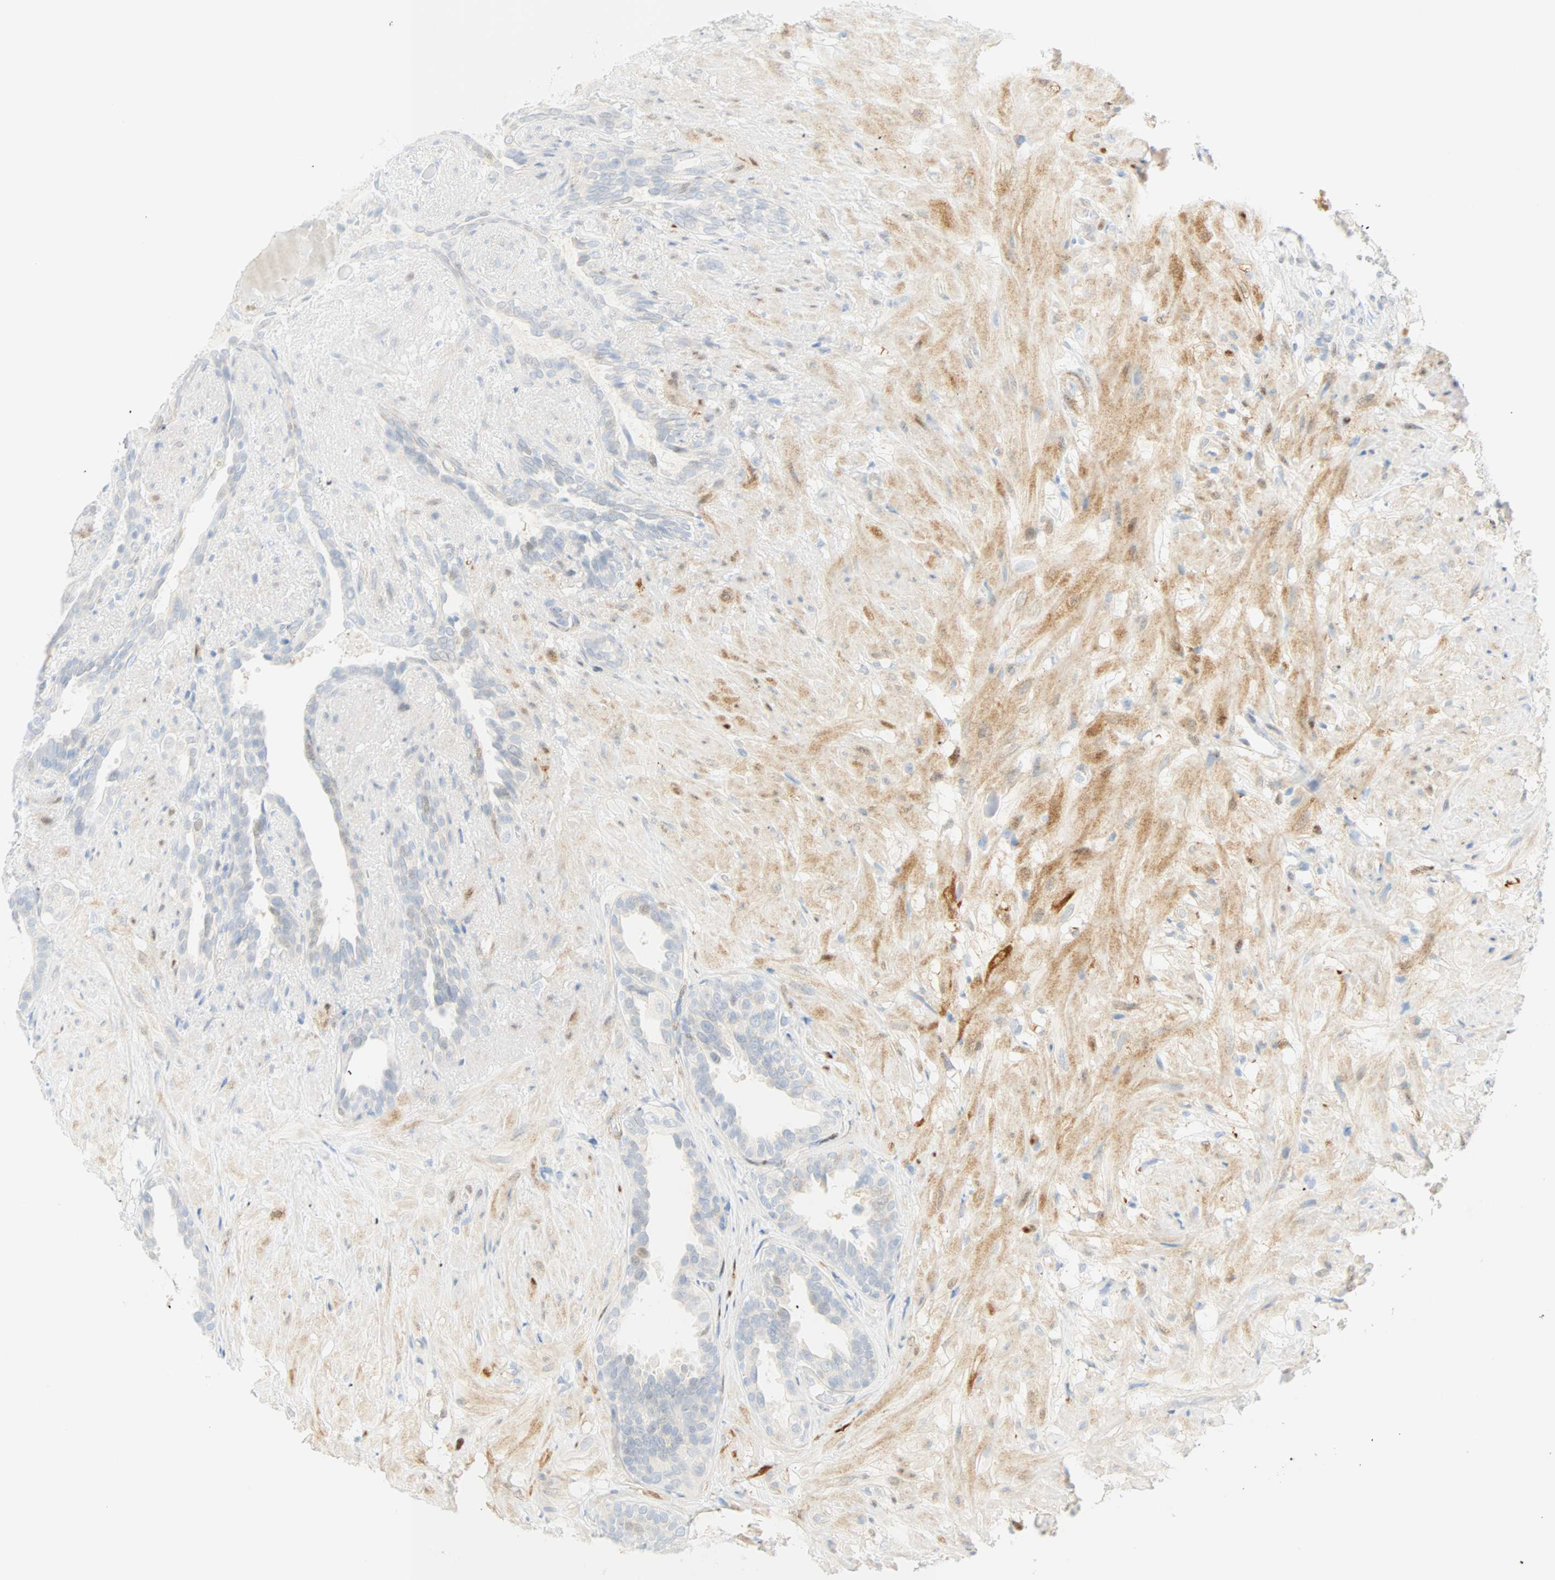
{"staining": {"intensity": "negative", "quantity": "none", "location": "none"}, "tissue": "seminal vesicle", "cell_type": "Glandular cells", "image_type": "normal", "snomed": [{"axis": "morphology", "description": "Normal tissue, NOS"}, {"axis": "topography", "description": "Seminal veicle"}], "caption": "DAB (3,3'-diaminobenzidine) immunohistochemical staining of unremarkable seminal vesicle exhibits no significant positivity in glandular cells. (DAB immunohistochemistry, high magnification).", "gene": "SELENBP1", "patient": {"sex": "male", "age": 61}}